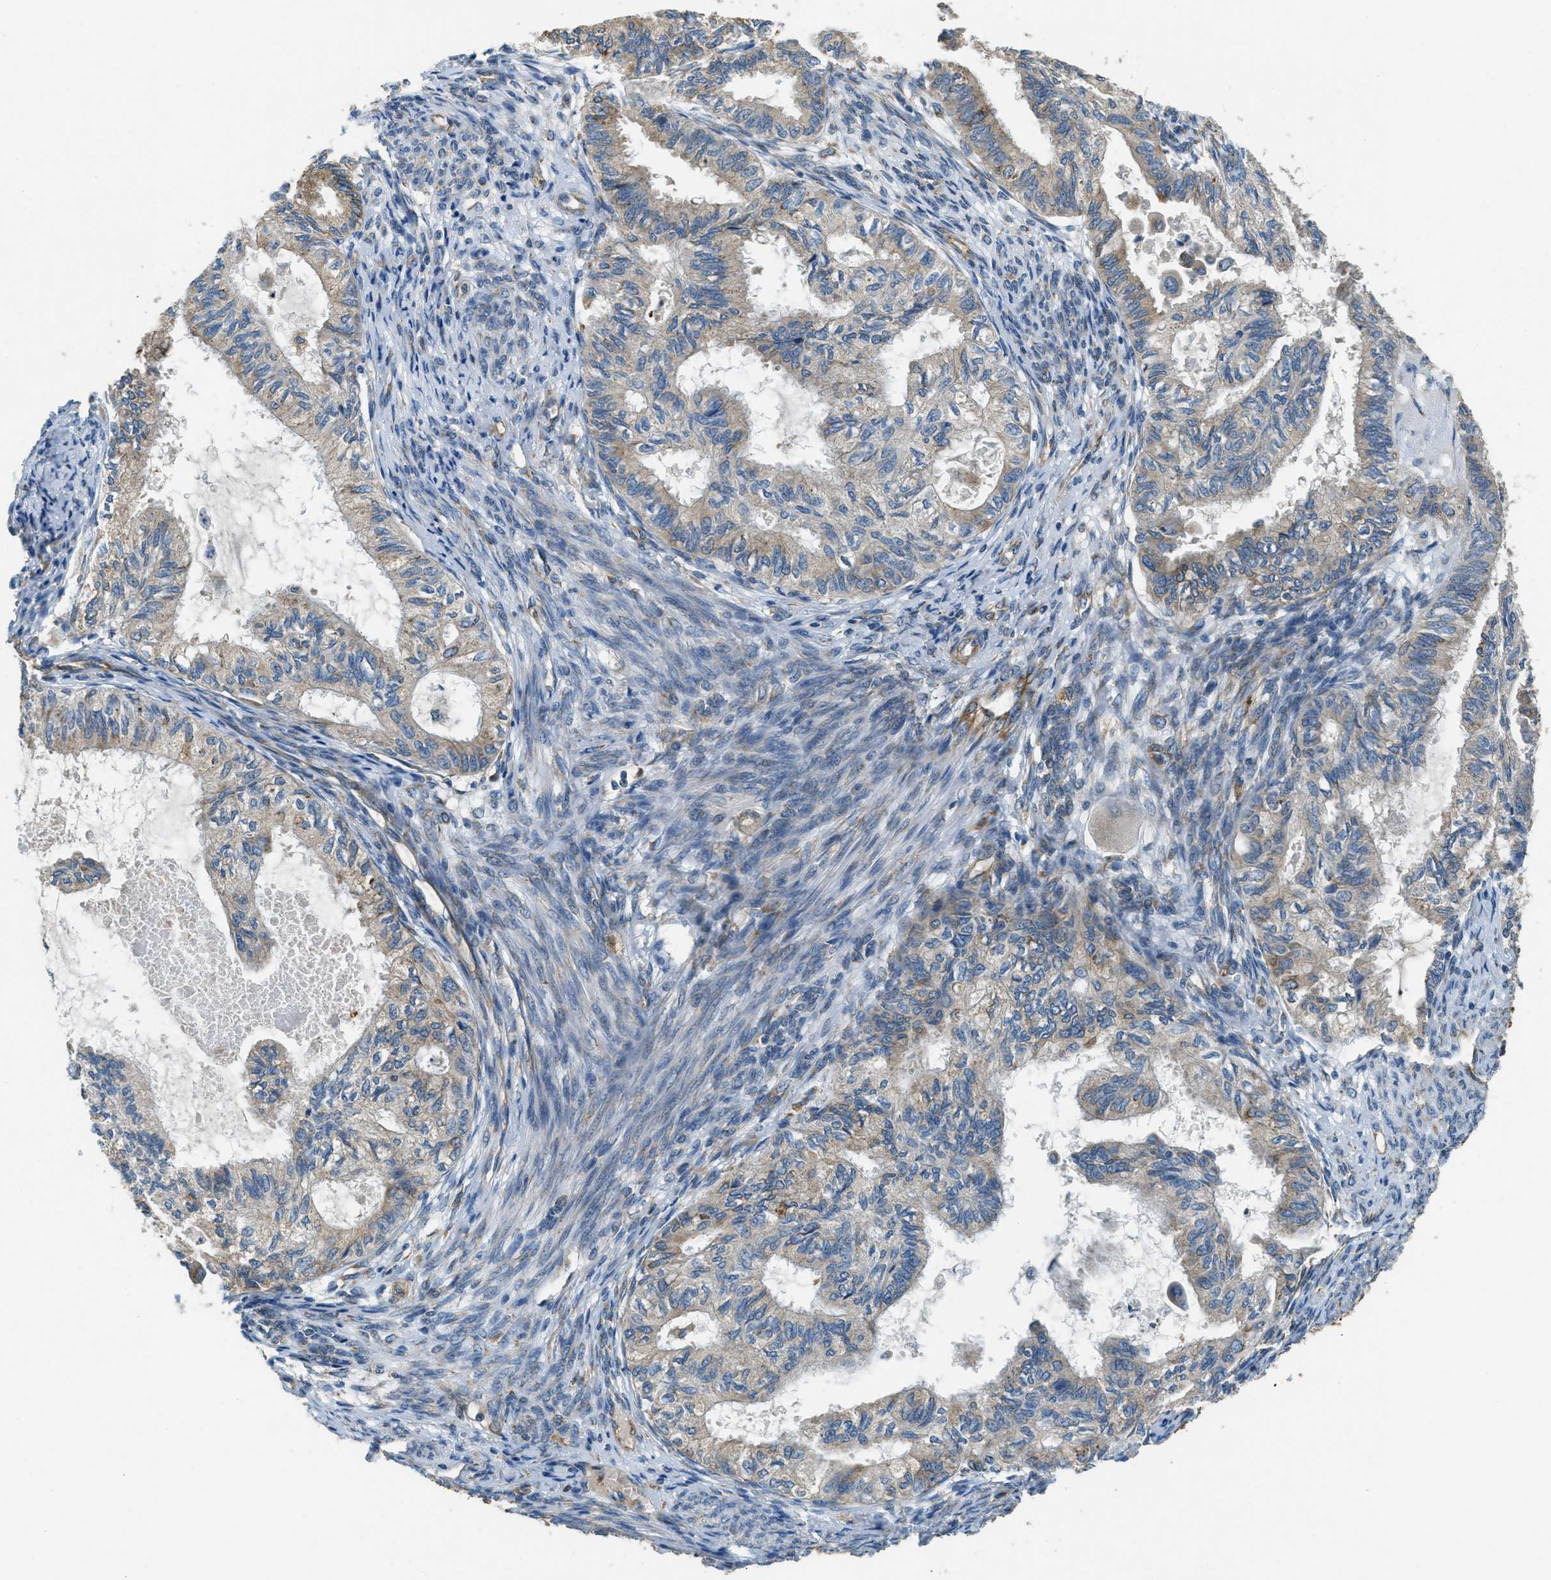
{"staining": {"intensity": "weak", "quantity": "25%-75%", "location": "cytoplasmic/membranous"}, "tissue": "cervical cancer", "cell_type": "Tumor cells", "image_type": "cancer", "snomed": [{"axis": "morphology", "description": "Normal tissue, NOS"}, {"axis": "morphology", "description": "Adenocarcinoma, NOS"}, {"axis": "topography", "description": "Cervix"}, {"axis": "topography", "description": "Endometrium"}], "caption": "Immunohistochemical staining of cervical cancer displays low levels of weak cytoplasmic/membranous staining in about 25%-75% of tumor cells.", "gene": "GIMAP8", "patient": {"sex": "female", "age": 86}}